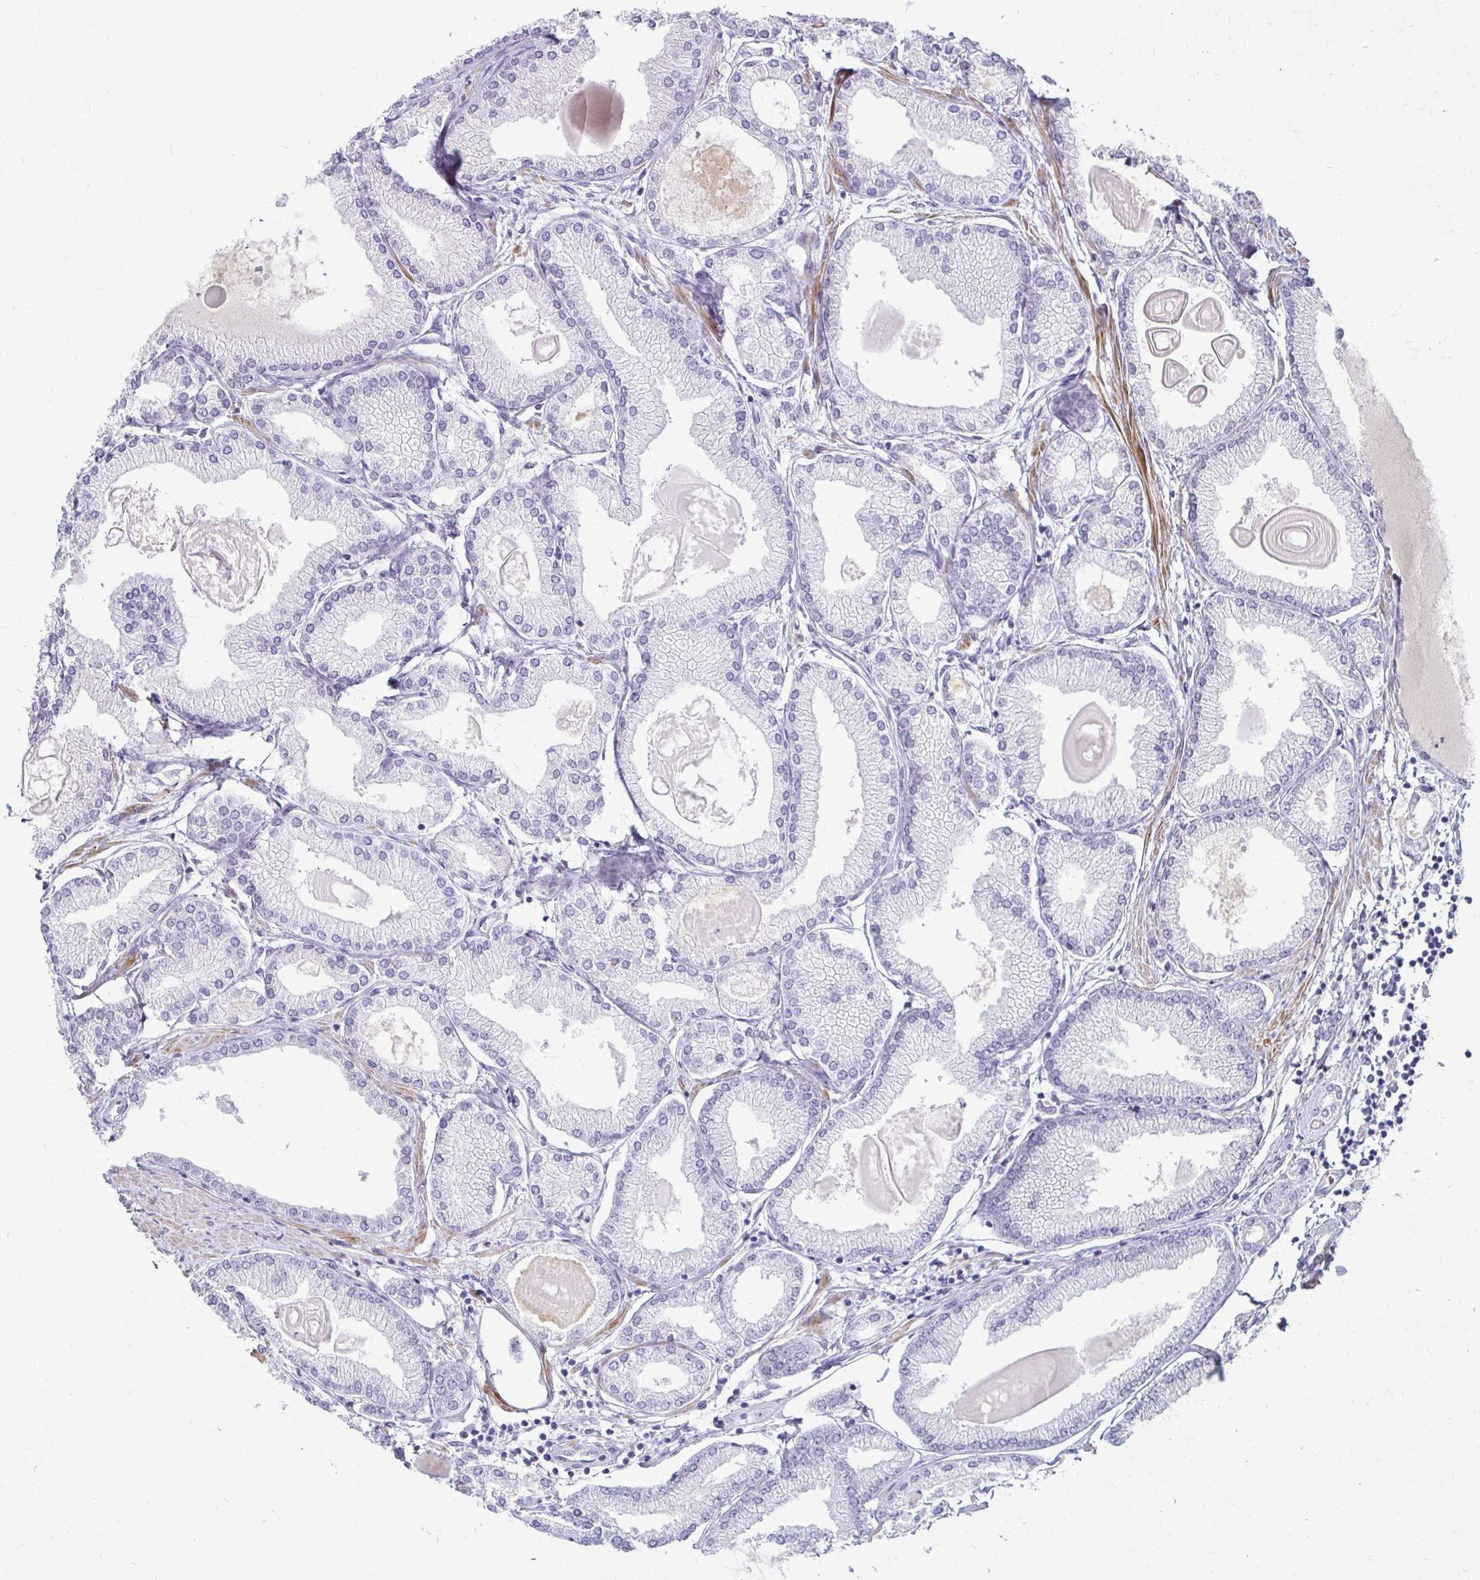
{"staining": {"intensity": "negative", "quantity": "none", "location": "none"}, "tissue": "prostate cancer", "cell_type": "Tumor cells", "image_type": "cancer", "snomed": [{"axis": "morphology", "description": "Adenocarcinoma, High grade"}, {"axis": "topography", "description": "Prostate"}], "caption": "High power microscopy photomicrograph of an IHC histopathology image of adenocarcinoma (high-grade) (prostate), revealing no significant positivity in tumor cells.", "gene": "FOXO4", "patient": {"sex": "male", "age": 68}}